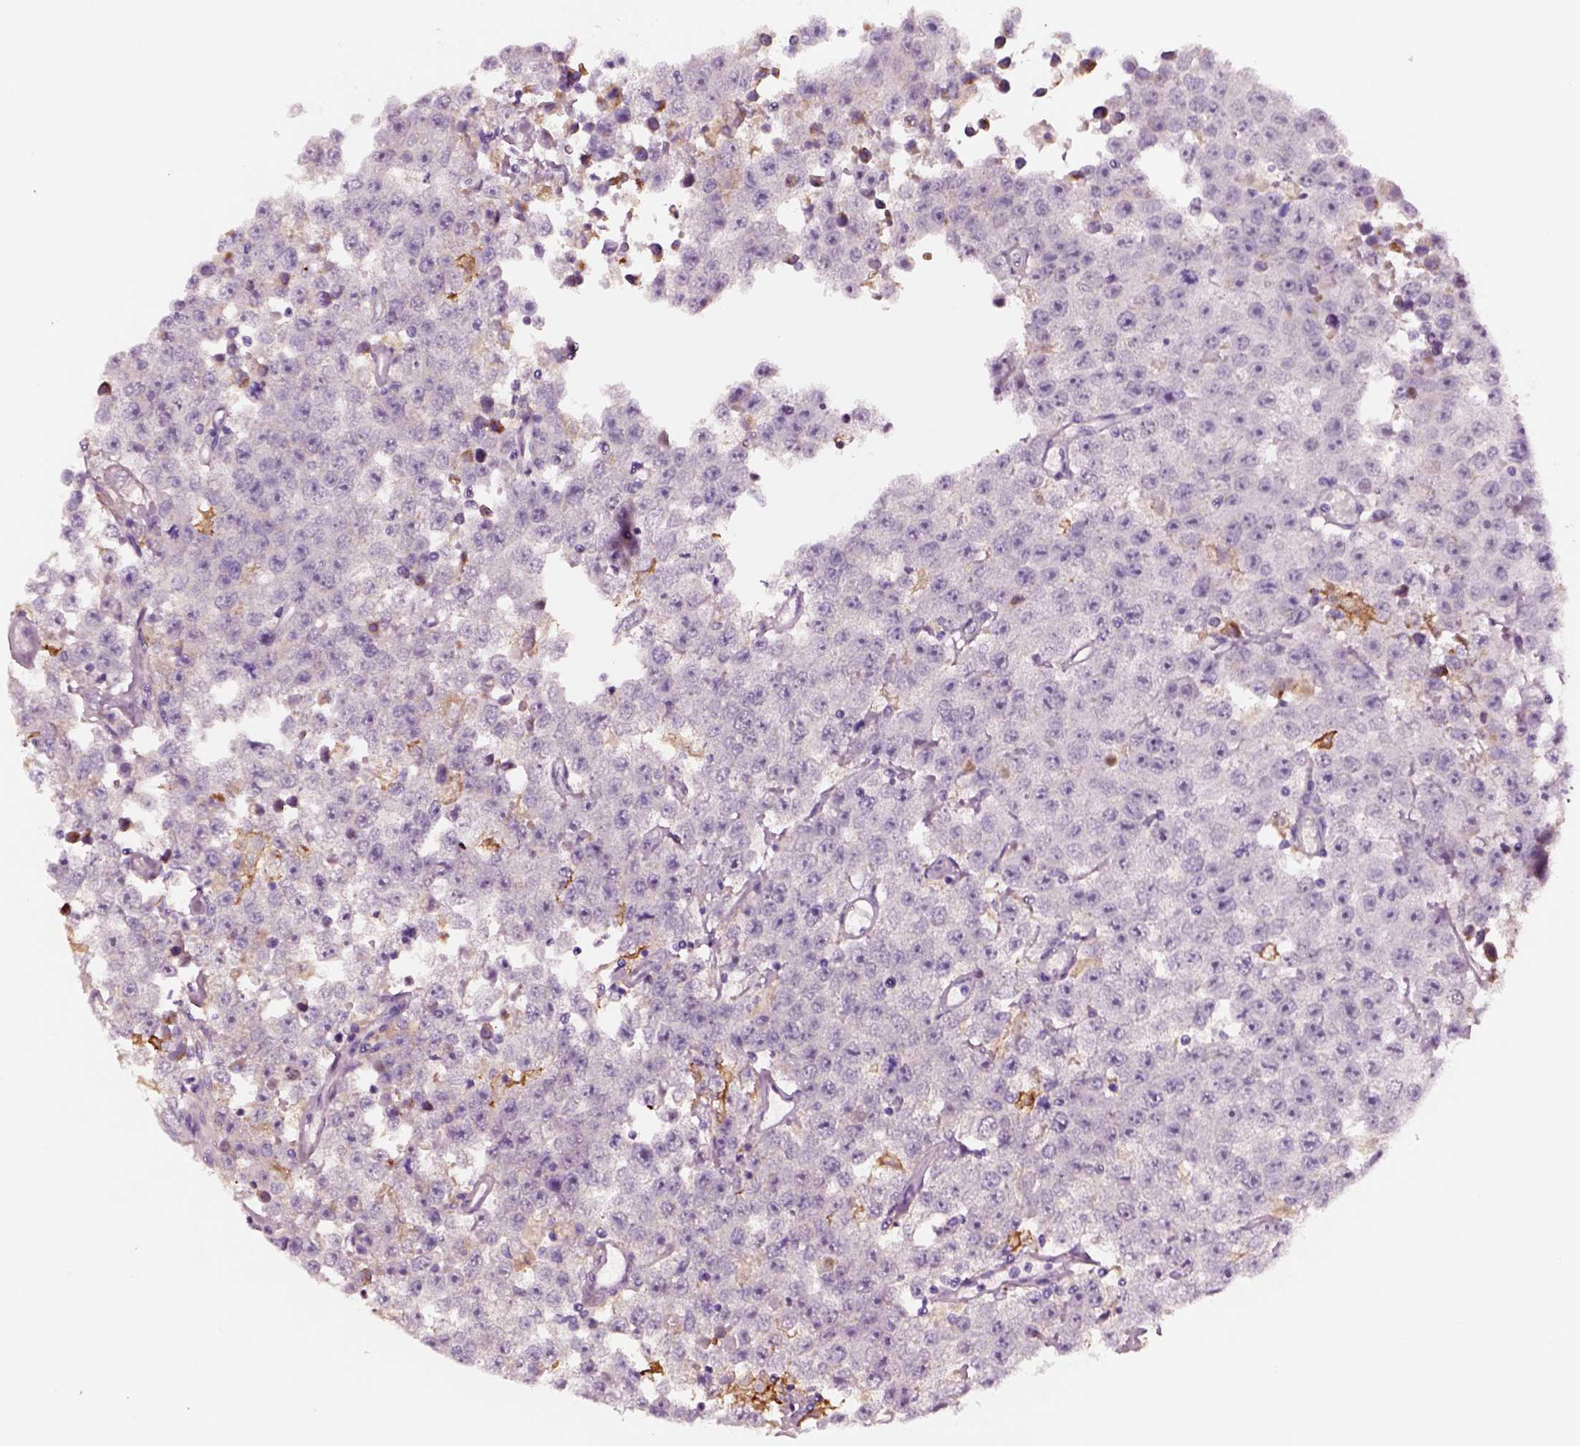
{"staining": {"intensity": "negative", "quantity": "none", "location": "none"}, "tissue": "testis cancer", "cell_type": "Tumor cells", "image_type": "cancer", "snomed": [{"axis": "morphology", "description": "Seminoma, NOS"}, {"axis": "topography", "description": "Testis"}], "caption": "This is a micrograph of IHC staining of testis cancer (seminoma), which shows no staining in tumor cells.", "gene": "TF", "patient": {"sex": "male", "age": 52}}